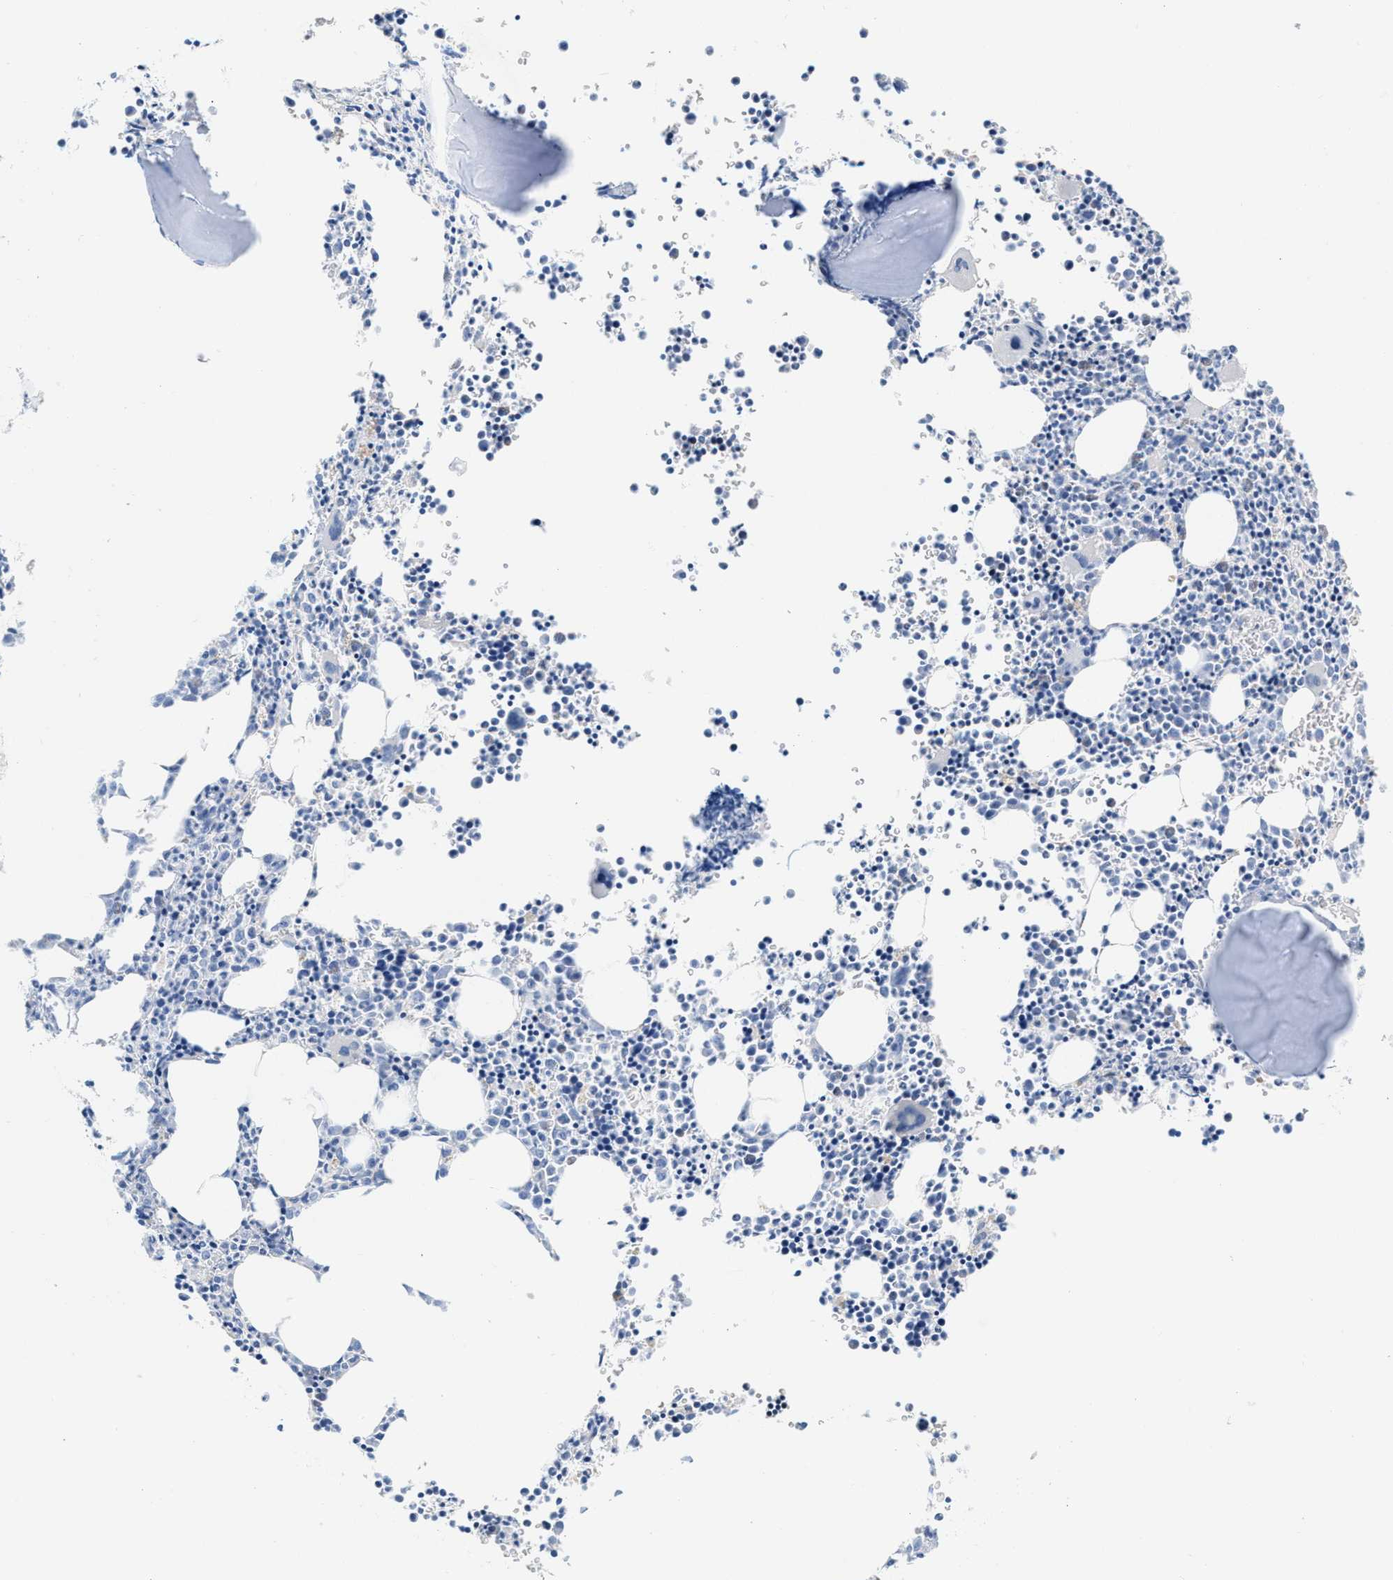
{"staining": {"intensity": "negative", "quantity": "none", "location": "none"}, "tissue": "bone marrow", "cell_type": "Hematopoietic cells", "image_type": "normal", "snomed": [{"axis": "morphology", "description": "Normal tissue, NOS"}, {"axis": "morphology", "description": "Inflammation, NOS"}, {"axis": "topography", "description": "Bone marrow"}], "caption": "An immunohistochemistry (IHC) image of benign bone marrow is shown. There is no staining in hematopoietic cells of bone marrow. Nuclei are stained in blue.", "gene": "SLFN13", "patient": {"sex": "male", "age": 31}}